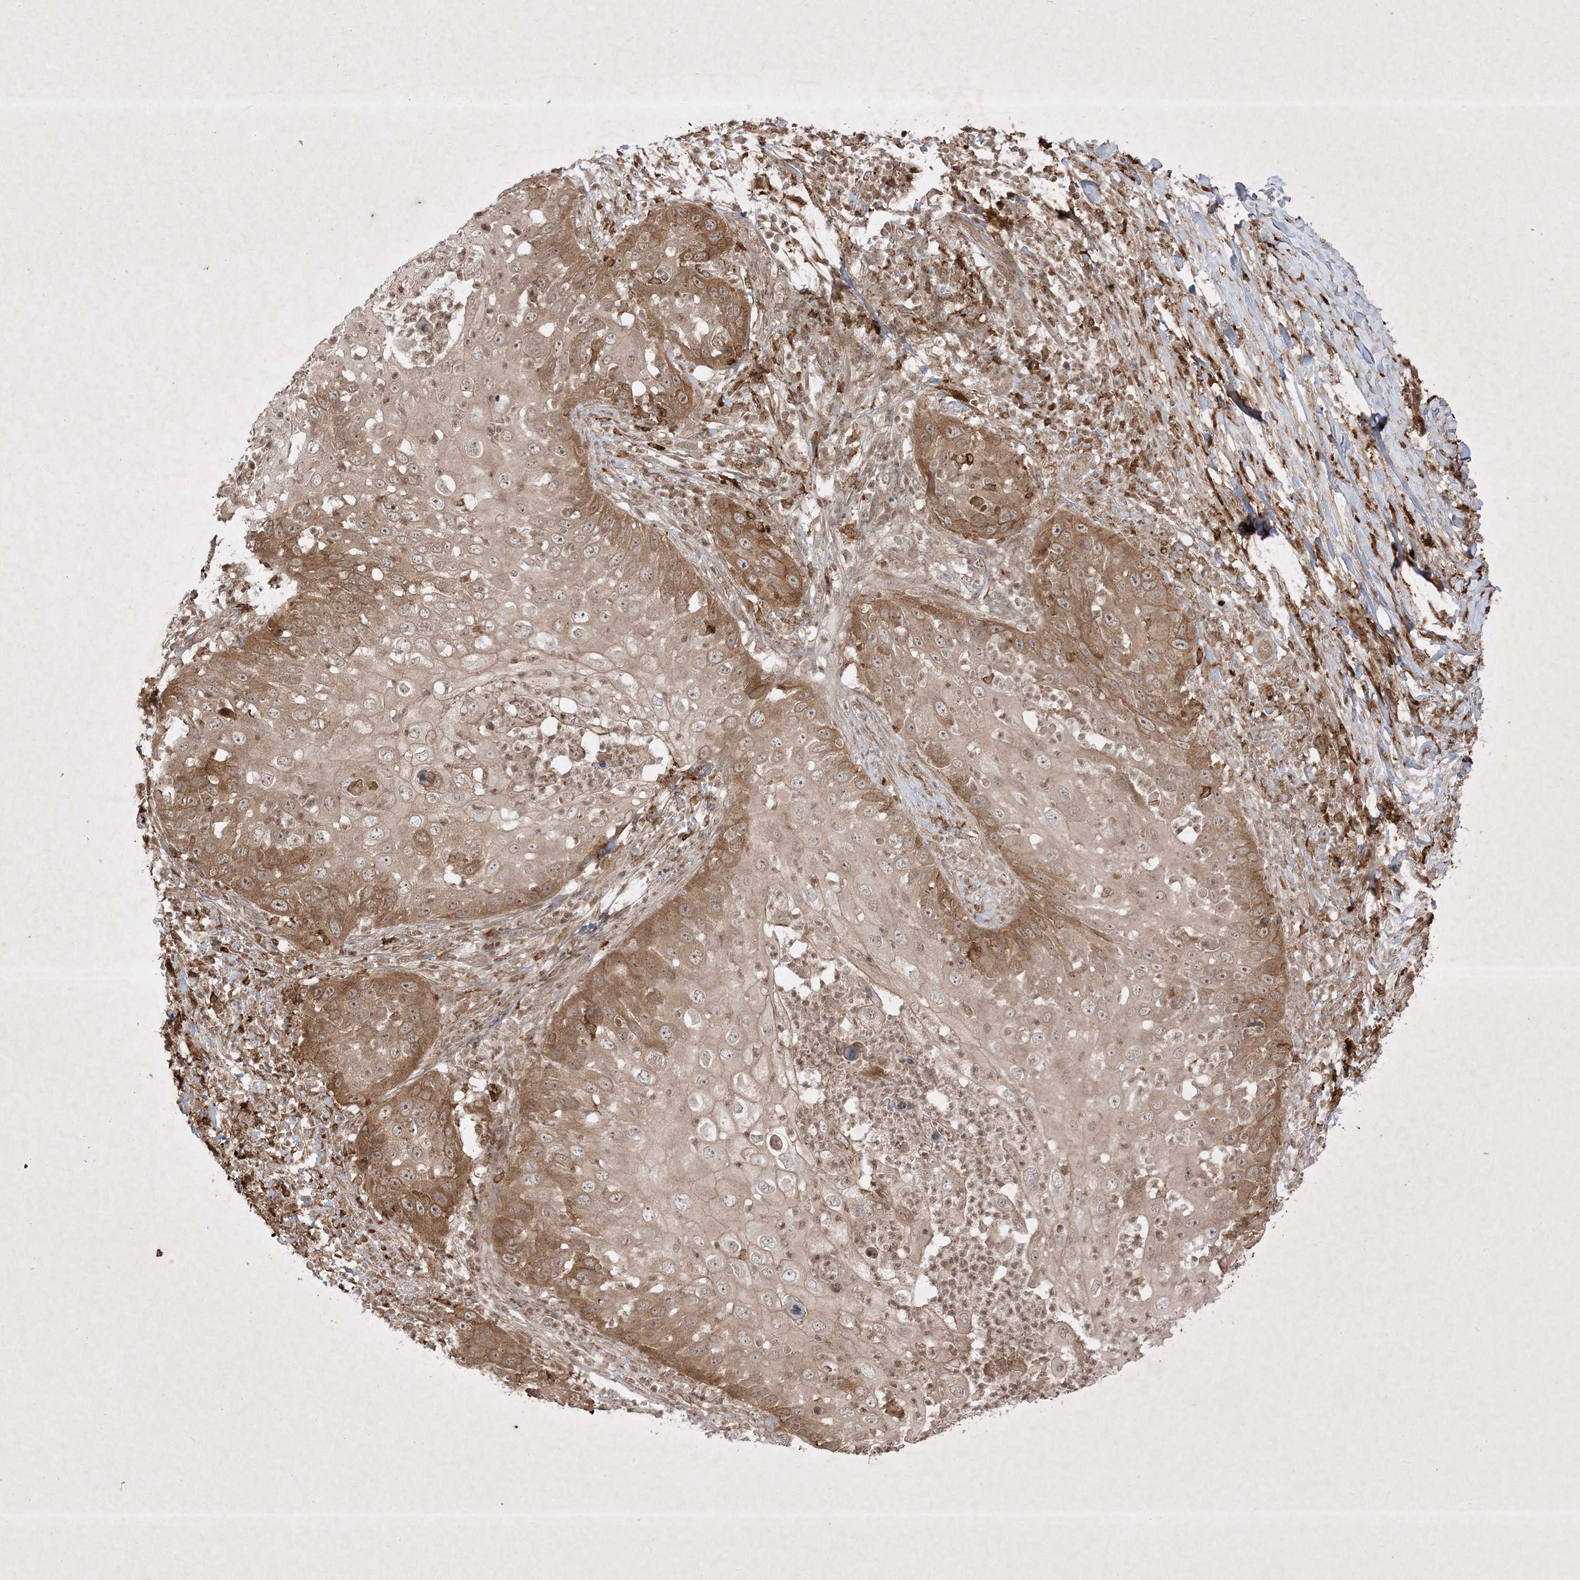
{"staining": {"intensity": "strong", "quantity": "25%-75%", "location": "cytoplasmic/membranous"}, "tissue": "skin cancer", "cell_type": "Tumor cells", "image_type": "cancer", "snomed": [{"axis": "morphology", "description": "Squamous cell carcinoma, NOS"}, {"axis": "topography", "description": "Skin"}], "caption": "Skin cancer stained with DAB immunohistochemistry (IHC) demonstrates high levels of strong cytoplasmic/membranous positivity in about 25%-75% of tumor cells.", "gene": "PTK6", "patient": {"sex": "female", "age": 44}}